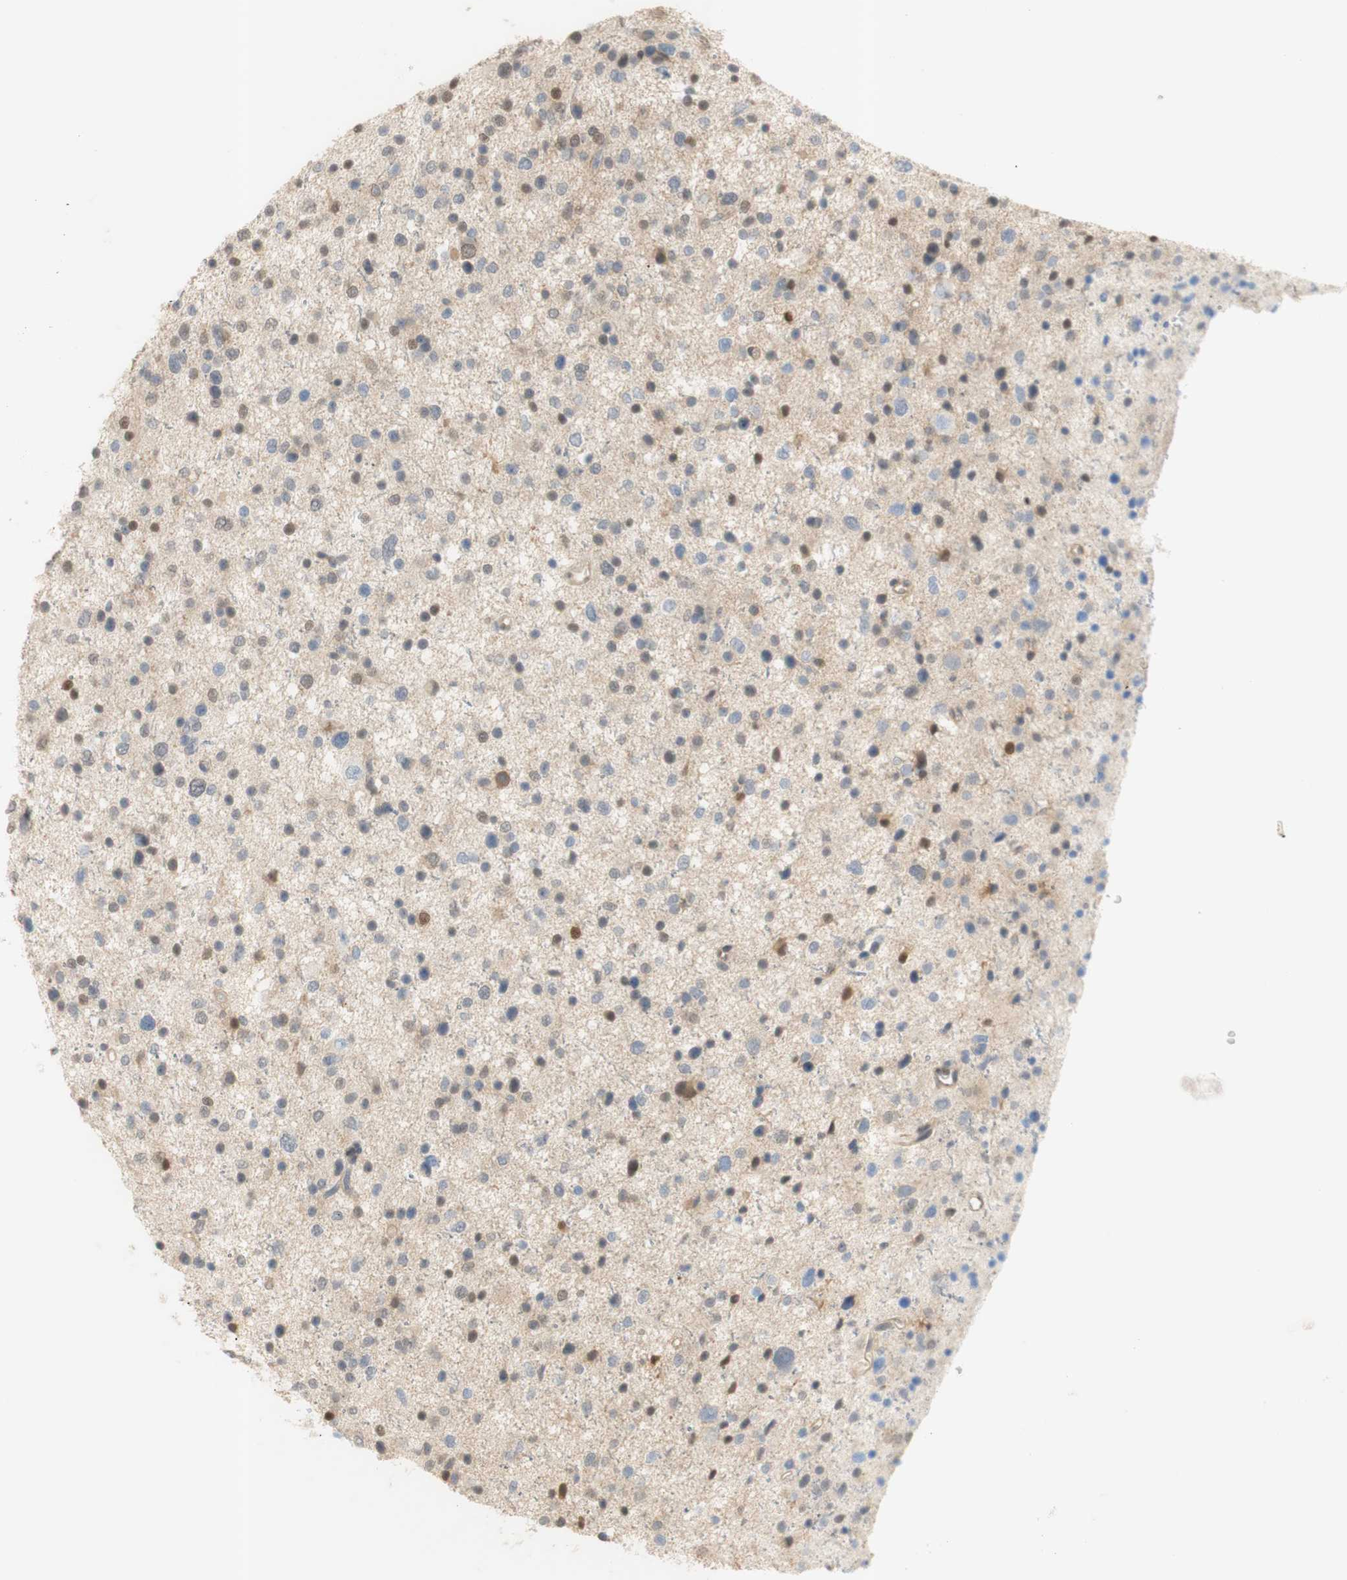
{"staining": {"intensity": "weak", "quantity": "<25%", "location": "nuclear"}, "tissue": "glioma", "cell_type": "Tumor cells", "image_type": "cancer", "snomed": [{"axis": "morphology", "description": "Glioma, malignant, Low grade"}, {"axis": "topography", "description": "Brain"}], "caption": "There is no significant positivity in tumor cells of low-grade glioma (malignant). Brightfield microscopy of immunohistochemistry (IHC) stained with DAB (3,3'-diaminobenzidine) (brown) and hematoxylin (blue), captured at high magnification.", "gene": "NAP1L4", "patient": {"sex": "female", "age": 37}}